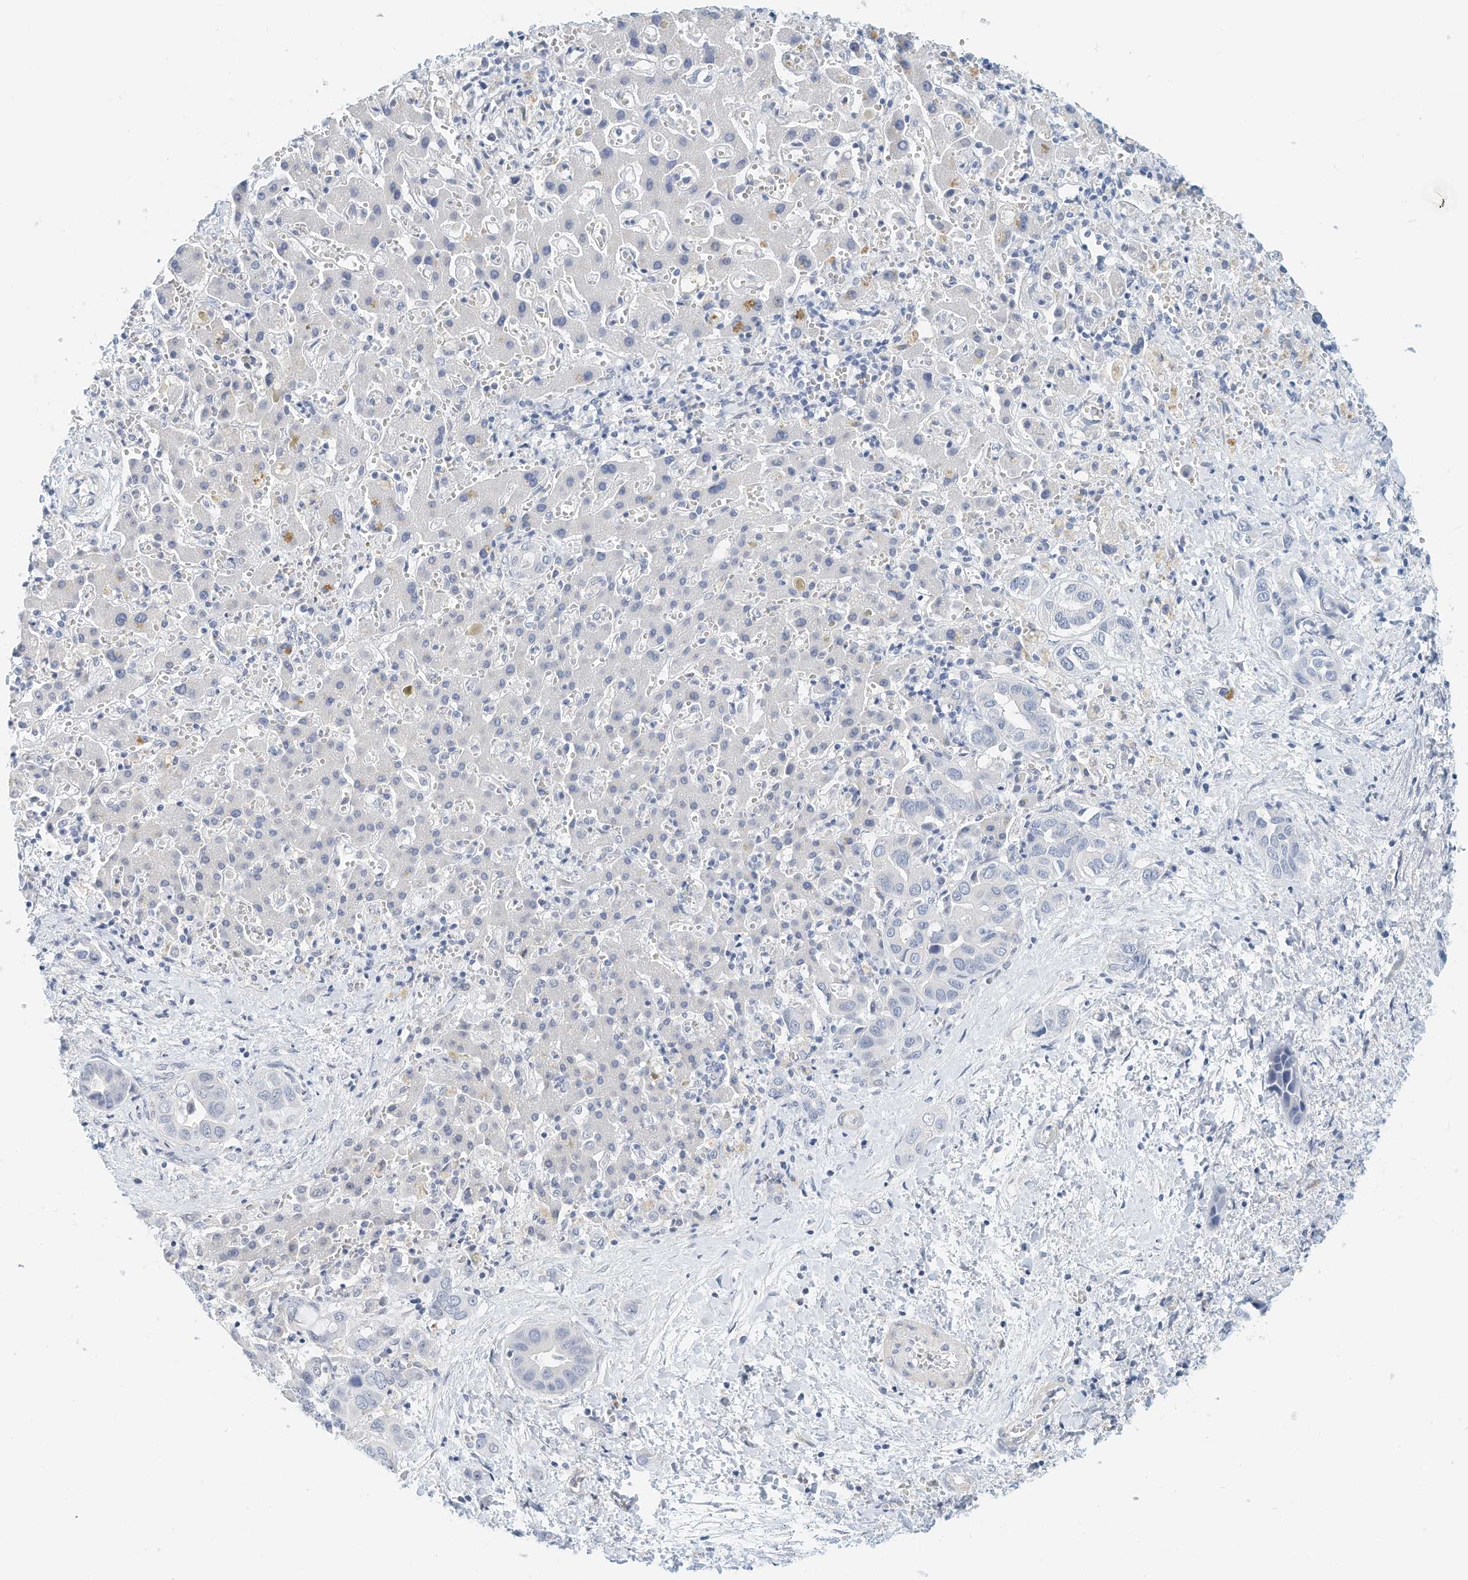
{"staining": {"intensity": "negative", "quantity": "none", "location": "none"}, "tissue": "liver cancer", "cell_type": "Tumor cells", "image_type": "cancer", "snomed": [{"axis": "morphology", "description": "Cholangiocarcinoma"}, {"axis": "topography", "description": "Liver"}], "caption": "The IHC micrograph has no significant positivity in tumor cells of liver cancer (cholangiocarcinoma) tissue.", "gene": "ARHGAP28", "patient": {"sex": "female", "age": 52}}